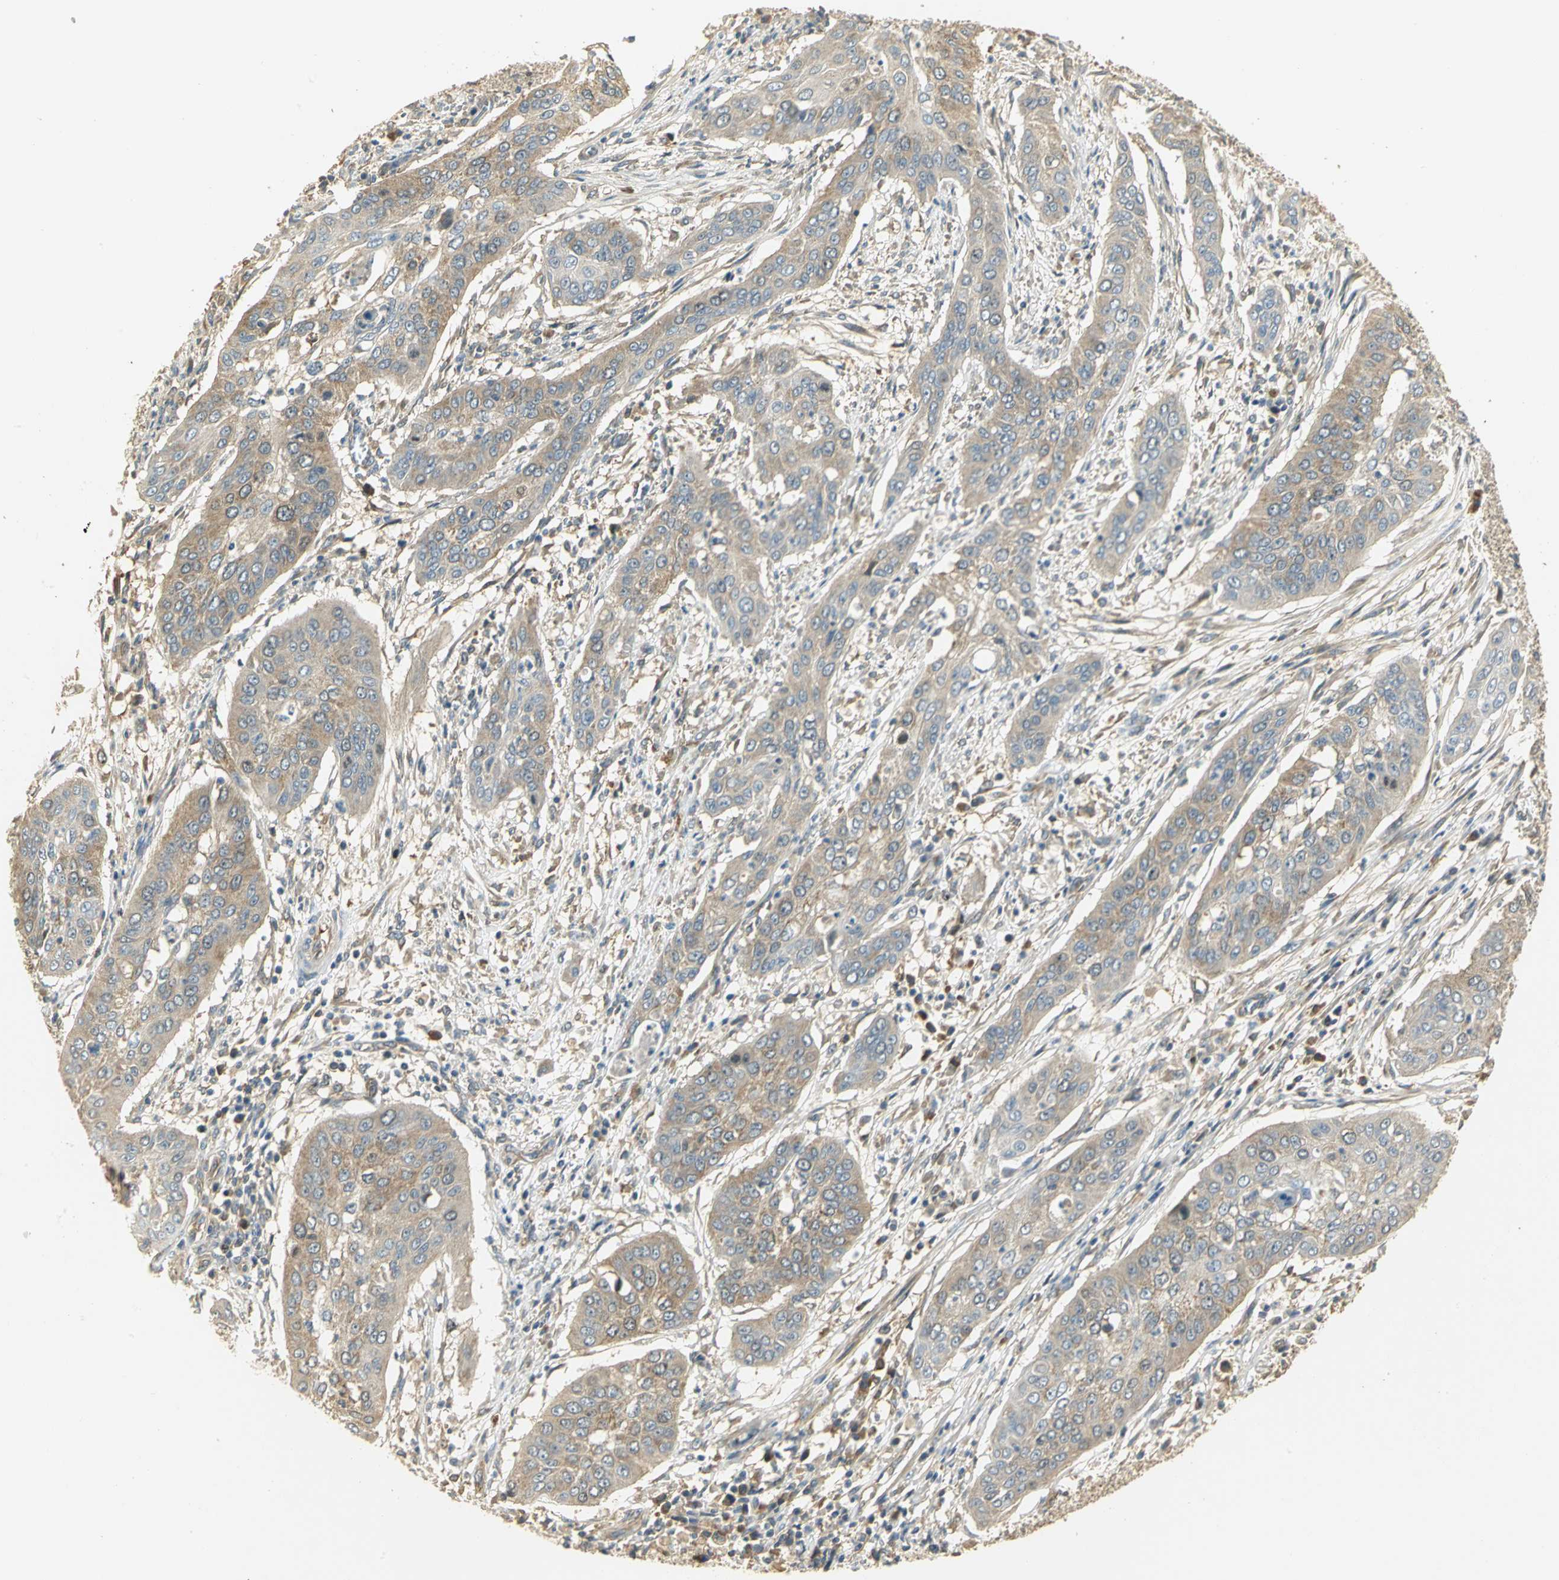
{"staining": {"intensity": "moderate", "quantity": ">75%", "location": "cytoplasmic/membranous"}, "tissue": "cervical cancer", "cell_type": "Tumor cells", "image_type": "cancer", "snomed": [{"axis": "morphology", "description": "Squamous cell carcinoma, NOS"}, {"axis": "topography", "description": "Cervix"}], "caption": "An image of cervical cancer stained for a protein displays moderate cytoplasmic/membranous brown staining in tumor cells.", "gene": "RARS1", "patient": {"sex": "female", "age": 39}}